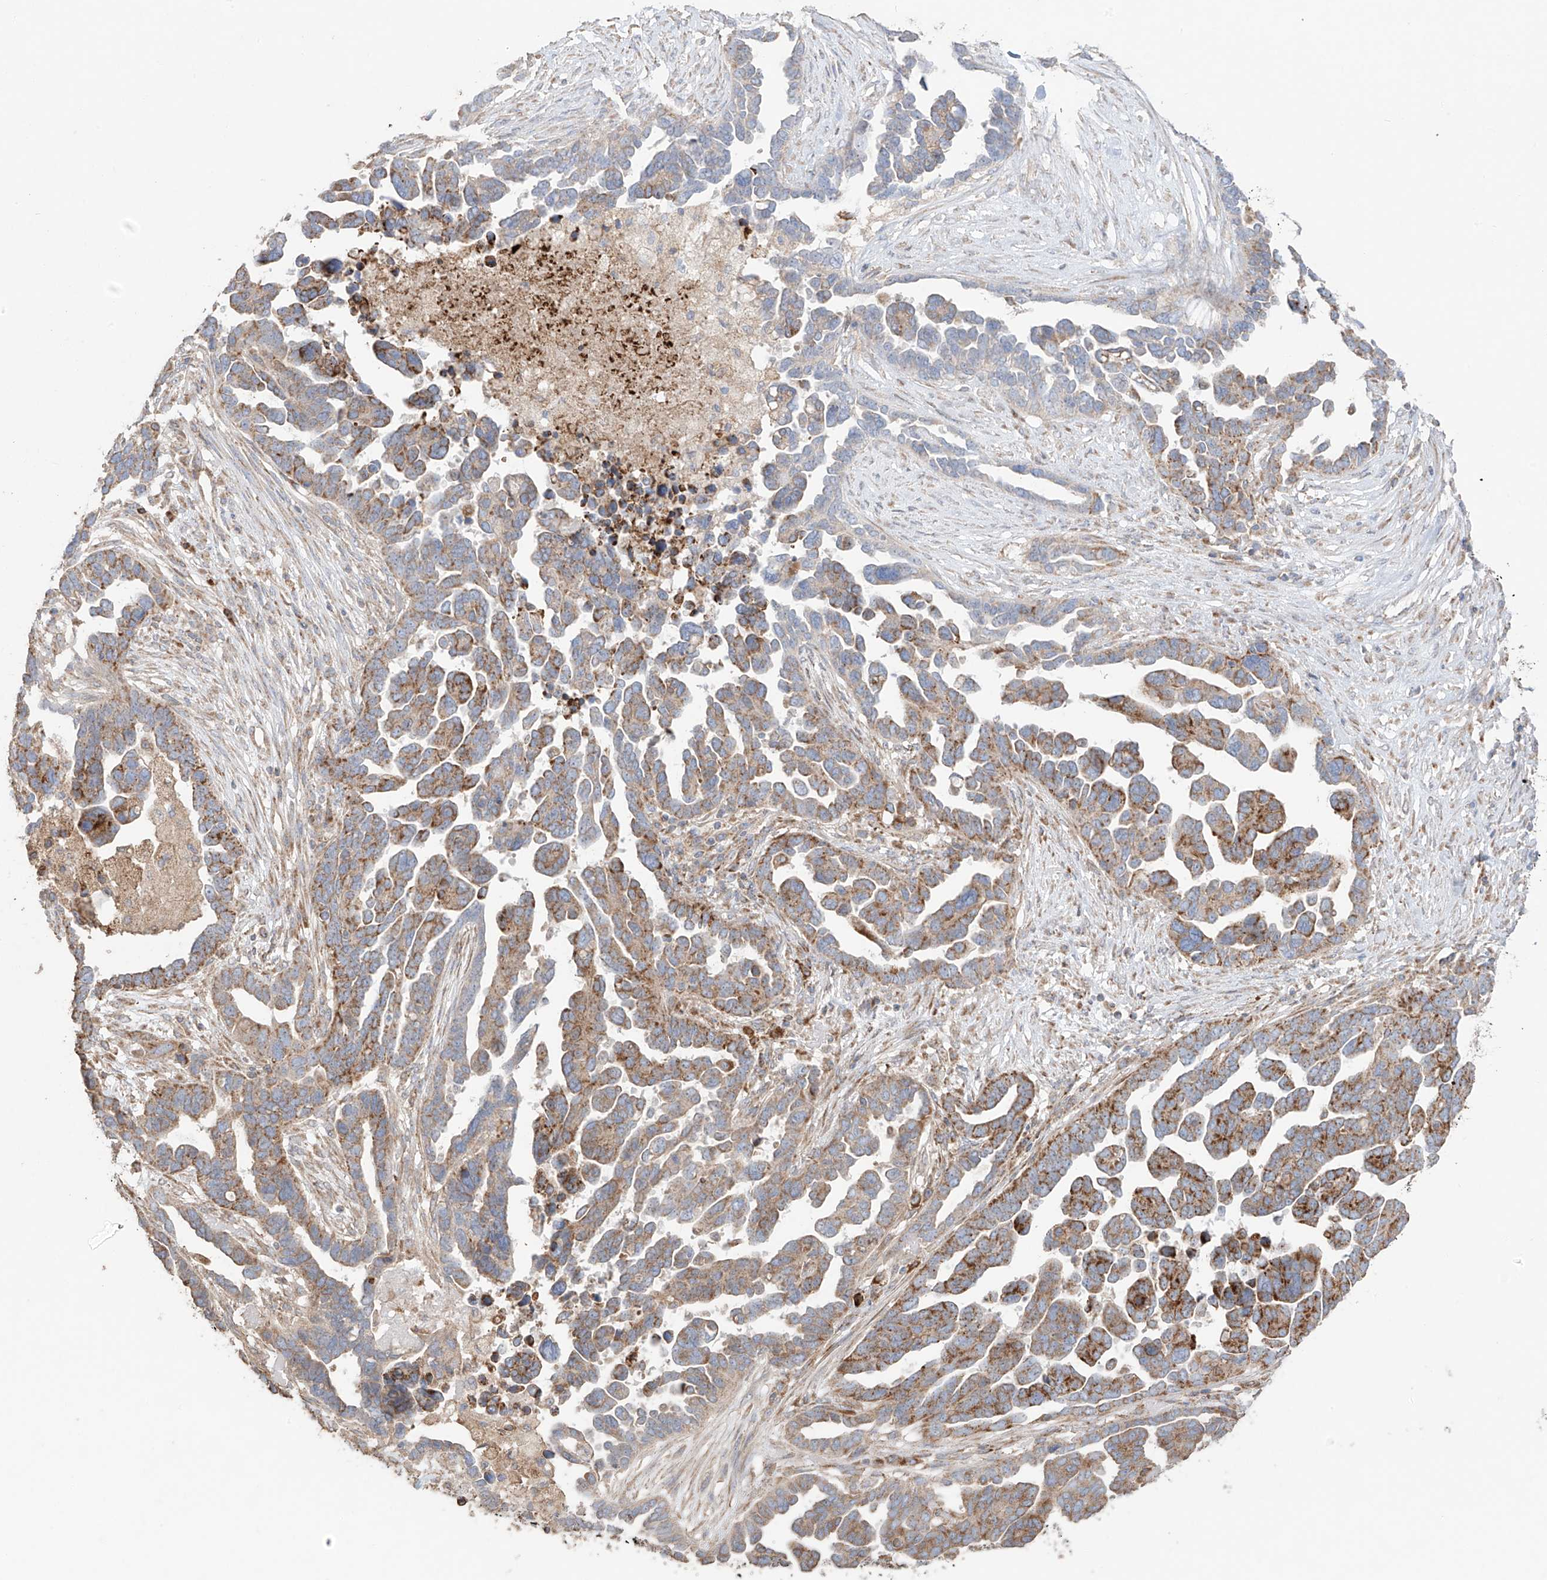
{"staining": {"intensity": "moderate", "quantity": ">75%", "location": "cytoplasmic/membranous"}, "tissue": "ovarian cancer", "cell_type": "Tumor cells", "image_type": "cancer", "snomed": [{"axis": "morphology", "description": "Cystadenocarcinoma, serous, NOS"}, {"axis": "topography", "description": "Ovary"}], "caption": "Protein analysis of serous cystadenocarcinoma (ovarian) tissue reveals moderate cytoplasmic/membranous positivity in approximately >75% of tumor cells. (DAB IHC, brown staining for protein, blue staining for nuclei).", "gene": "COLGALT2", "patient": {"sex": "female", "age": 54}}